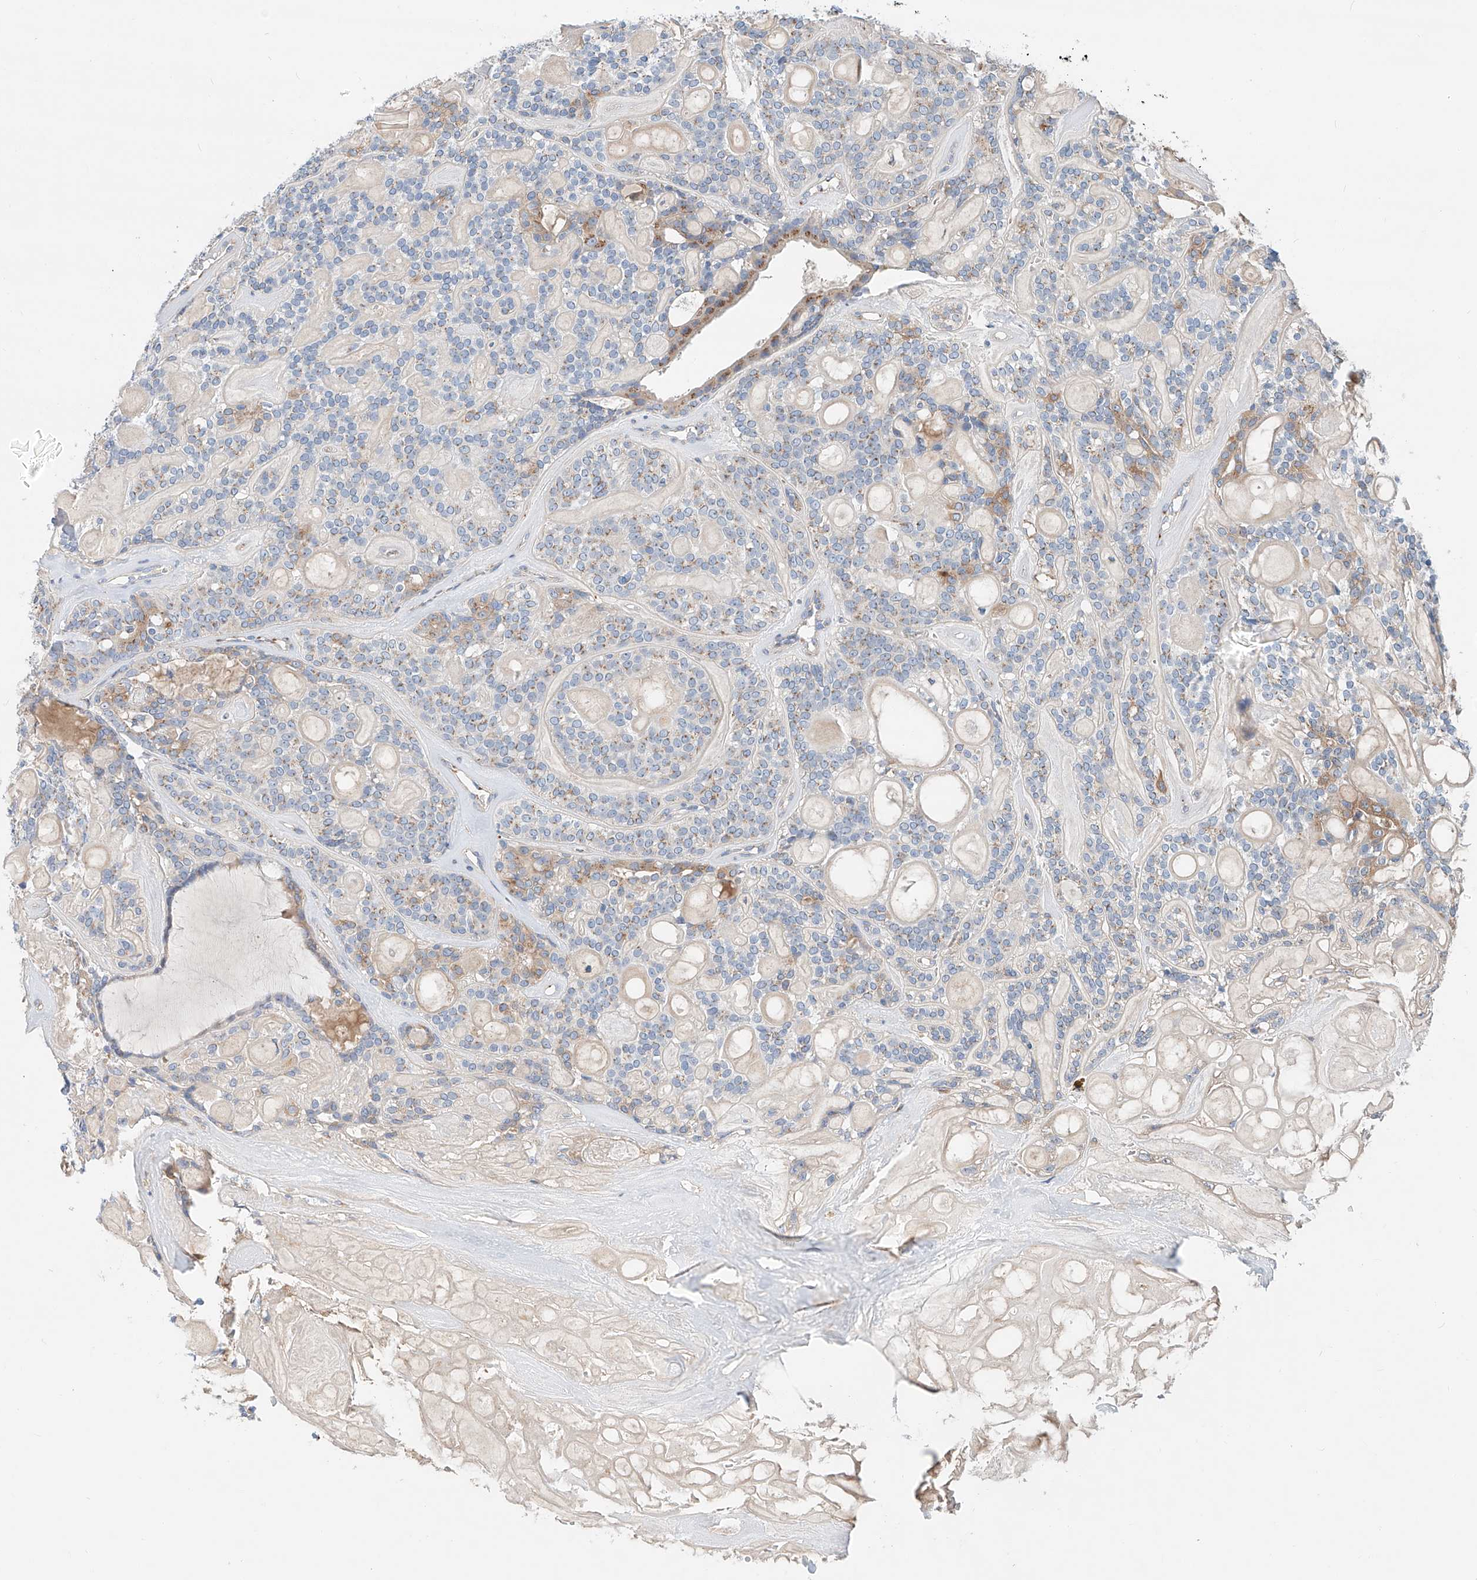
{"staining": {"intensity": "weak", "quantity": "25%-75%", "location": "cytoplasmic/membranous"}, "tissue": "head and neck cancer", "cell_type": "Tumor cells", "image_type": "cancer", "snomed": [{"axis": "morphology", "description": "Adenocarcinoma, NOS"}, {"axis": "topography", "description": "Head-Neck"}], "caption": "Weak cytoplasmic/membranous protein expression is identified in about 25%-75% of tumor cells in head and neck cancer.", "gene": "SLC22A7", "patient": {"sex": "male", "age": 66}}